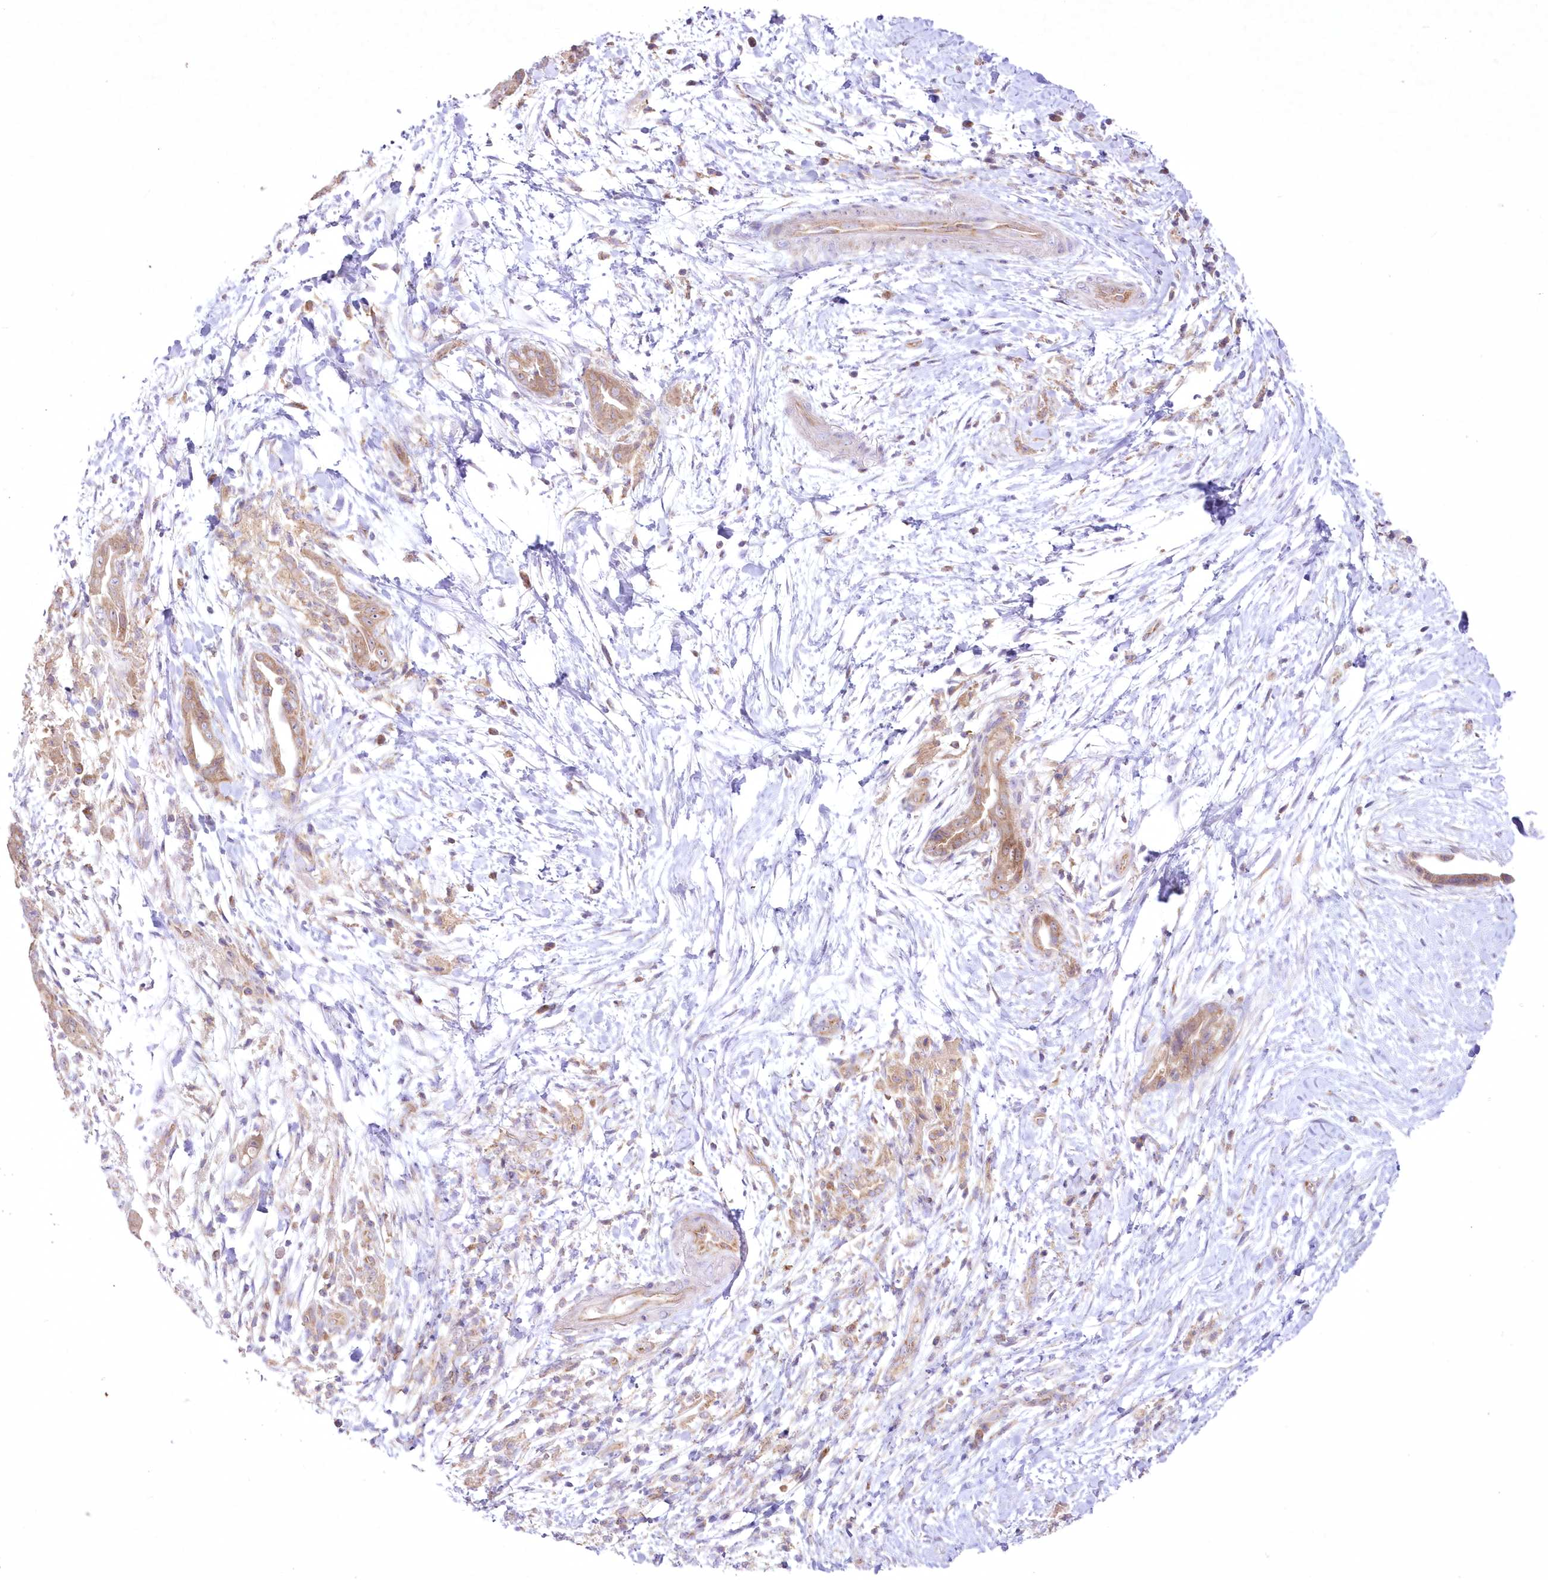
{"staining": {"intensity": "moderate", "quantity": ">75%", "location": "cytoplasmic/membranous"}, "tissue": "pancreatic cancer", "cell_type": "Tumor cells", "image_type": "cancer", "snomed": [{"axis": "morphology", "description": "Adenocarcinoma, NOS"}, {"axis": "topography", "description": "Pancreas"}], "caption": "A photomicrograph of pancreatic cancer stained for a protein shows moderate cytoplasmic/membranous brown staining in tumor cells.", "gene": "ITSN2", "patient": {"sex": "male", "age": 75}}